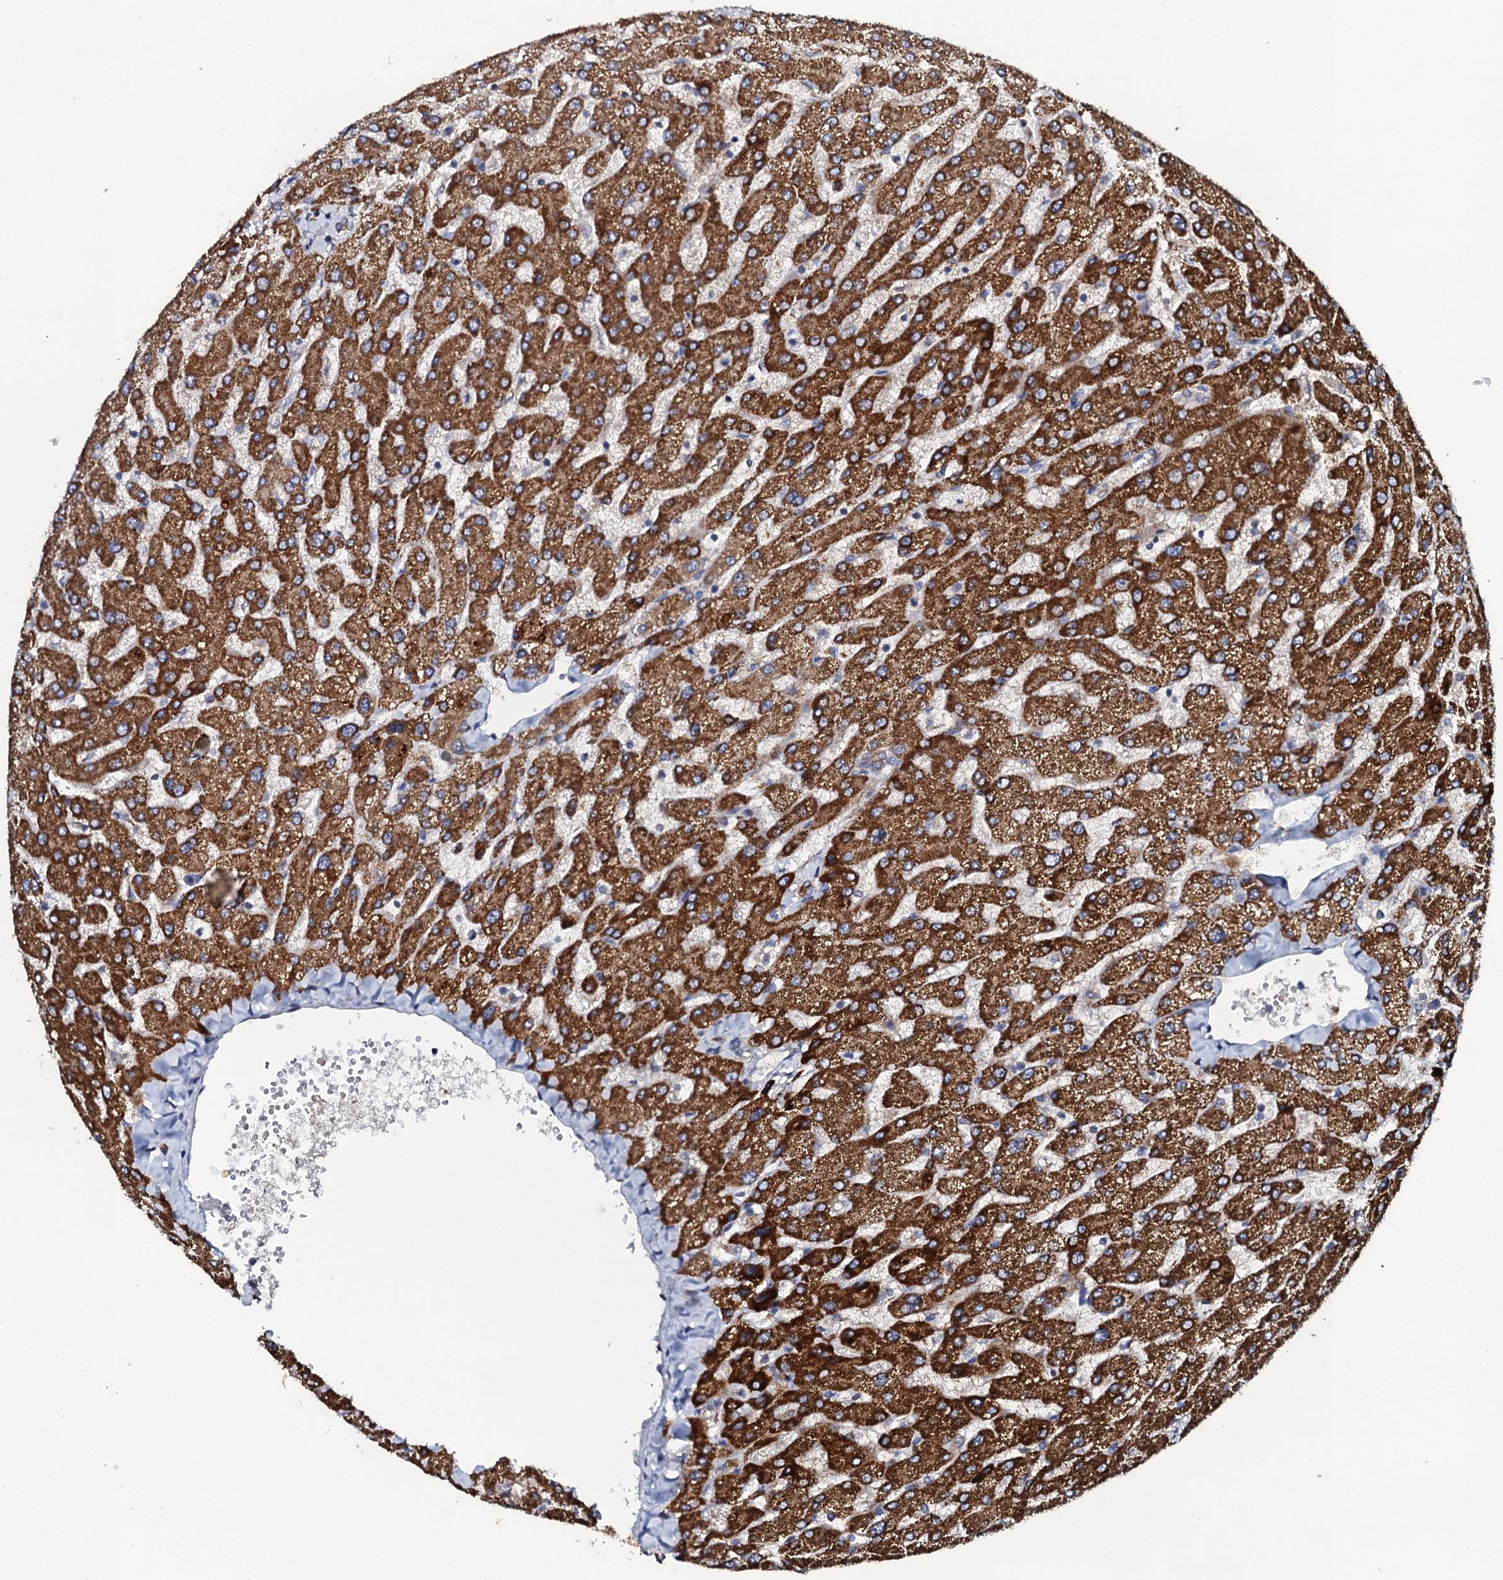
{"staining": {"intensity": "moderate", "quantity": ">75%", "location": "cytoplasmic/membranous"}, "tissue": "liver", "cell_type": "Cholangiocytes", "image_type": "normal", "snomed": [{"axis": "morphology", "description": "Normal tissue, NOS"}, {"axis": "topography", "description": "Liver"}], "caption": "Protein expression analysis of unremarkable human liver reveals moderate cytoplasmic/membranous staining in about >75% of cholangiocytes.", "gene": "GLCE", "patient": {"sex": "male", "age": 55}}